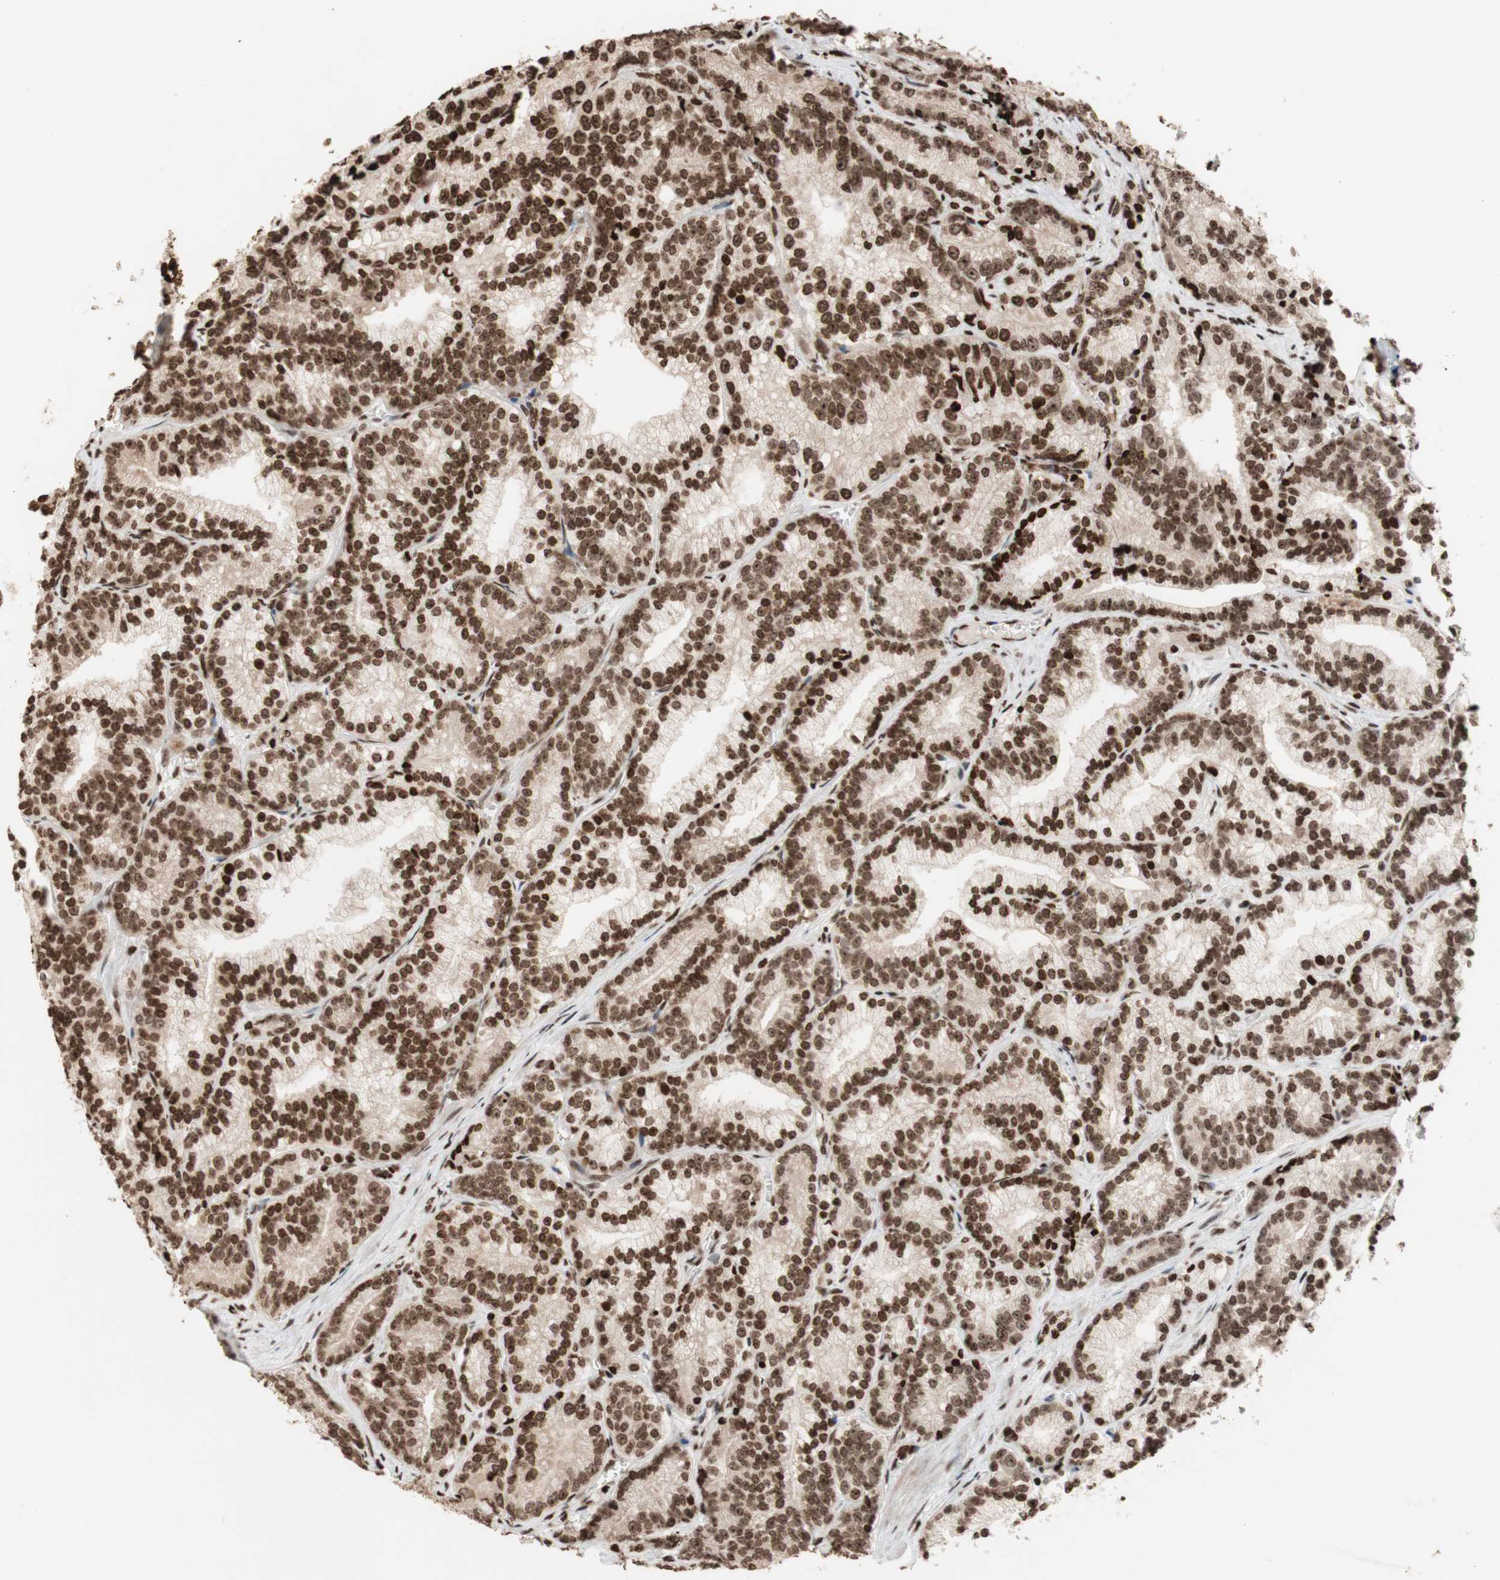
{"staining": {"intensity": "moderate", "quantity": ">75%", "location": "cytoplasmic/membranous,nuclear"}, "tissue": "prostate cancer", "cell_type": "Tumor cells", "image_type": "cancer", "snomed": [{"axis": "morphology", "description": "Adenocarcinoma, Low grade"}, {"axis": "topography", "description": "Prostate"}], "caption": "Protein expression analysis of prostate cancer (adenocarcinoma (low-grade)) reveals moderate cytoplasmic/membranous and nuclear staining in approximately >75% of tumor cells.", "gene": "NCAPD2", "patient": {"sex": "male", "age": 89}}